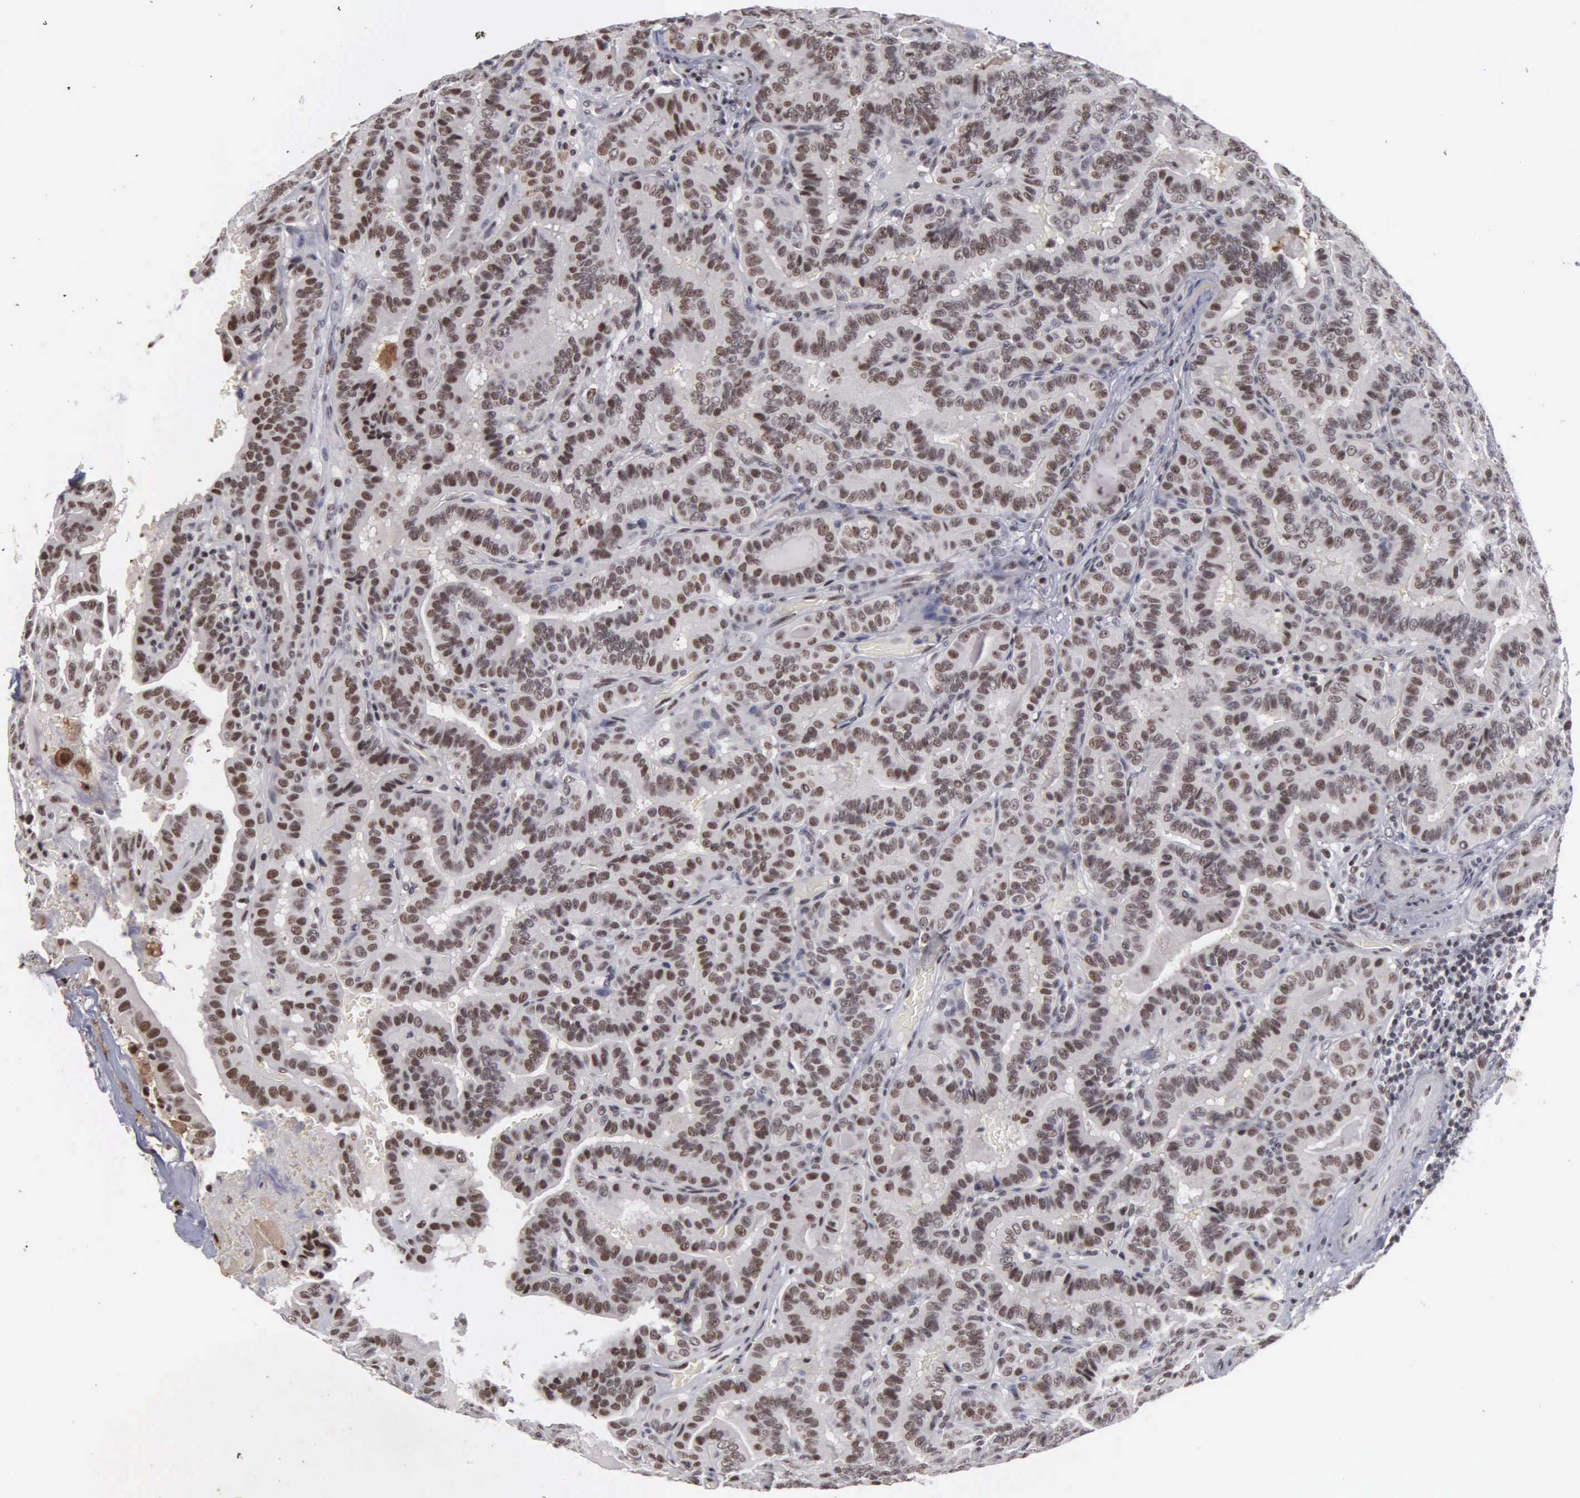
{"staining": {"intensity": "strong", "quantity": ">75%", "location": "nuclear"}, "tissue": "thyroid cancer", "cell_type": "Tumor cells", "image_type": "cancer", "snomed": [{"axis": "morphology", "description": "Papillary adenocarcinoma, NOS"}, {"axis": "topography", "description": "Thyroid gland"}], "caption": "Thyroid papillary adenocarcinoma stained with a brown dye exhibits strong nuclear positive expression in about >75% of tumor cells.", "gene": "KIAA0586", "patient": {"sex": "male", "age": 87}}